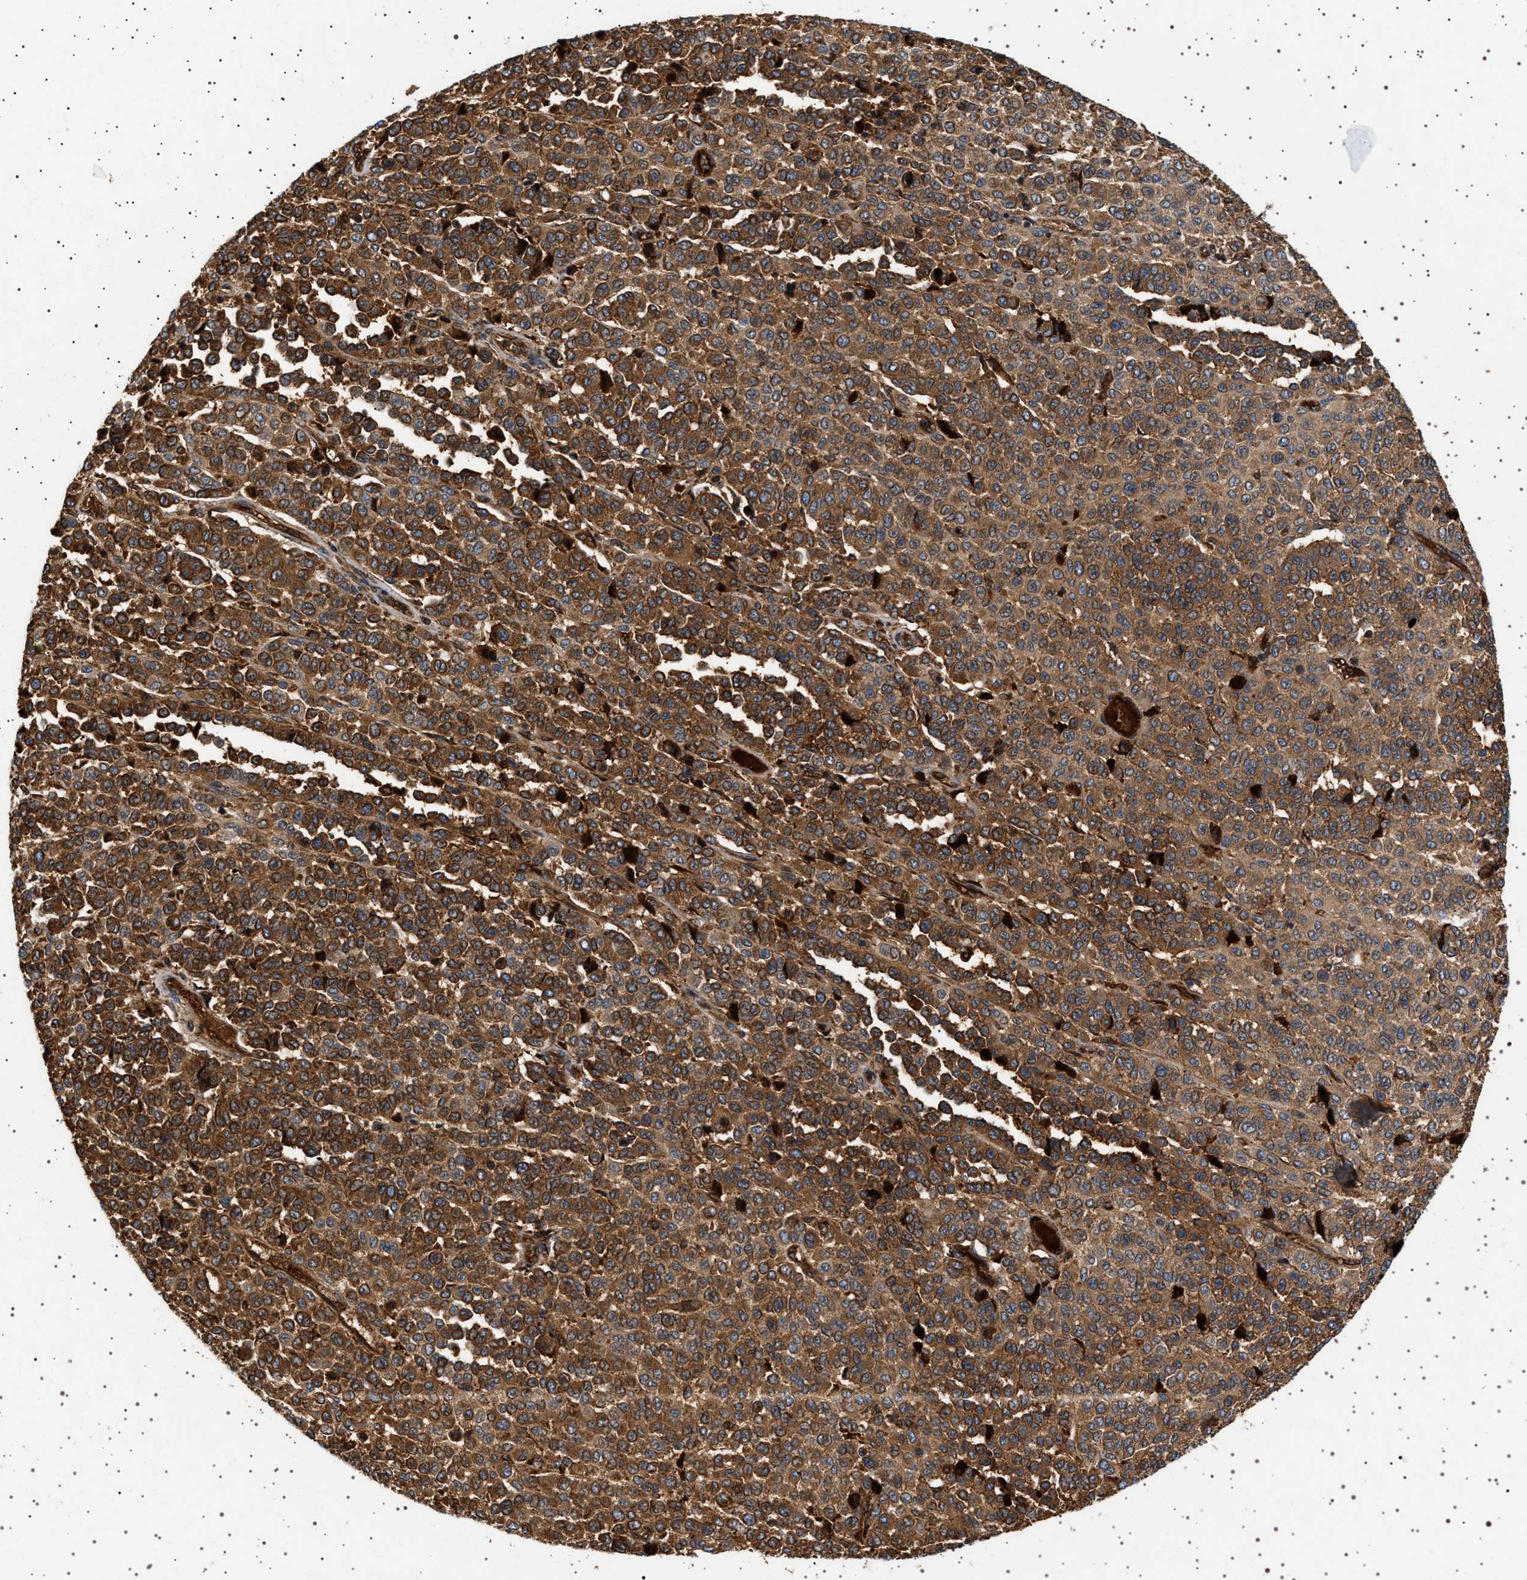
{"staining": {"intensity": "moderate", "quantity": ">75%", "location": "cytoplasmic/membranous"}, "tissue": "melanoma", "cell_type": "Tumor cells", "image_type": "cancer", "snomed": [{"axis": "morphology", "description": "Malignant melanoma, Metastatic site"}, {"axis": "topography", "description": "Pancreas"}], "caption": "The photomicrograph shows a brown stain indicating the presence of a protein in the cytoplasmic/membranous of tumor cells in melanoma. The protein is shown in brown color, while the nuclei are stained blue.", "gene": "FICD", "patient": {"sex": "female", "age": 30}}